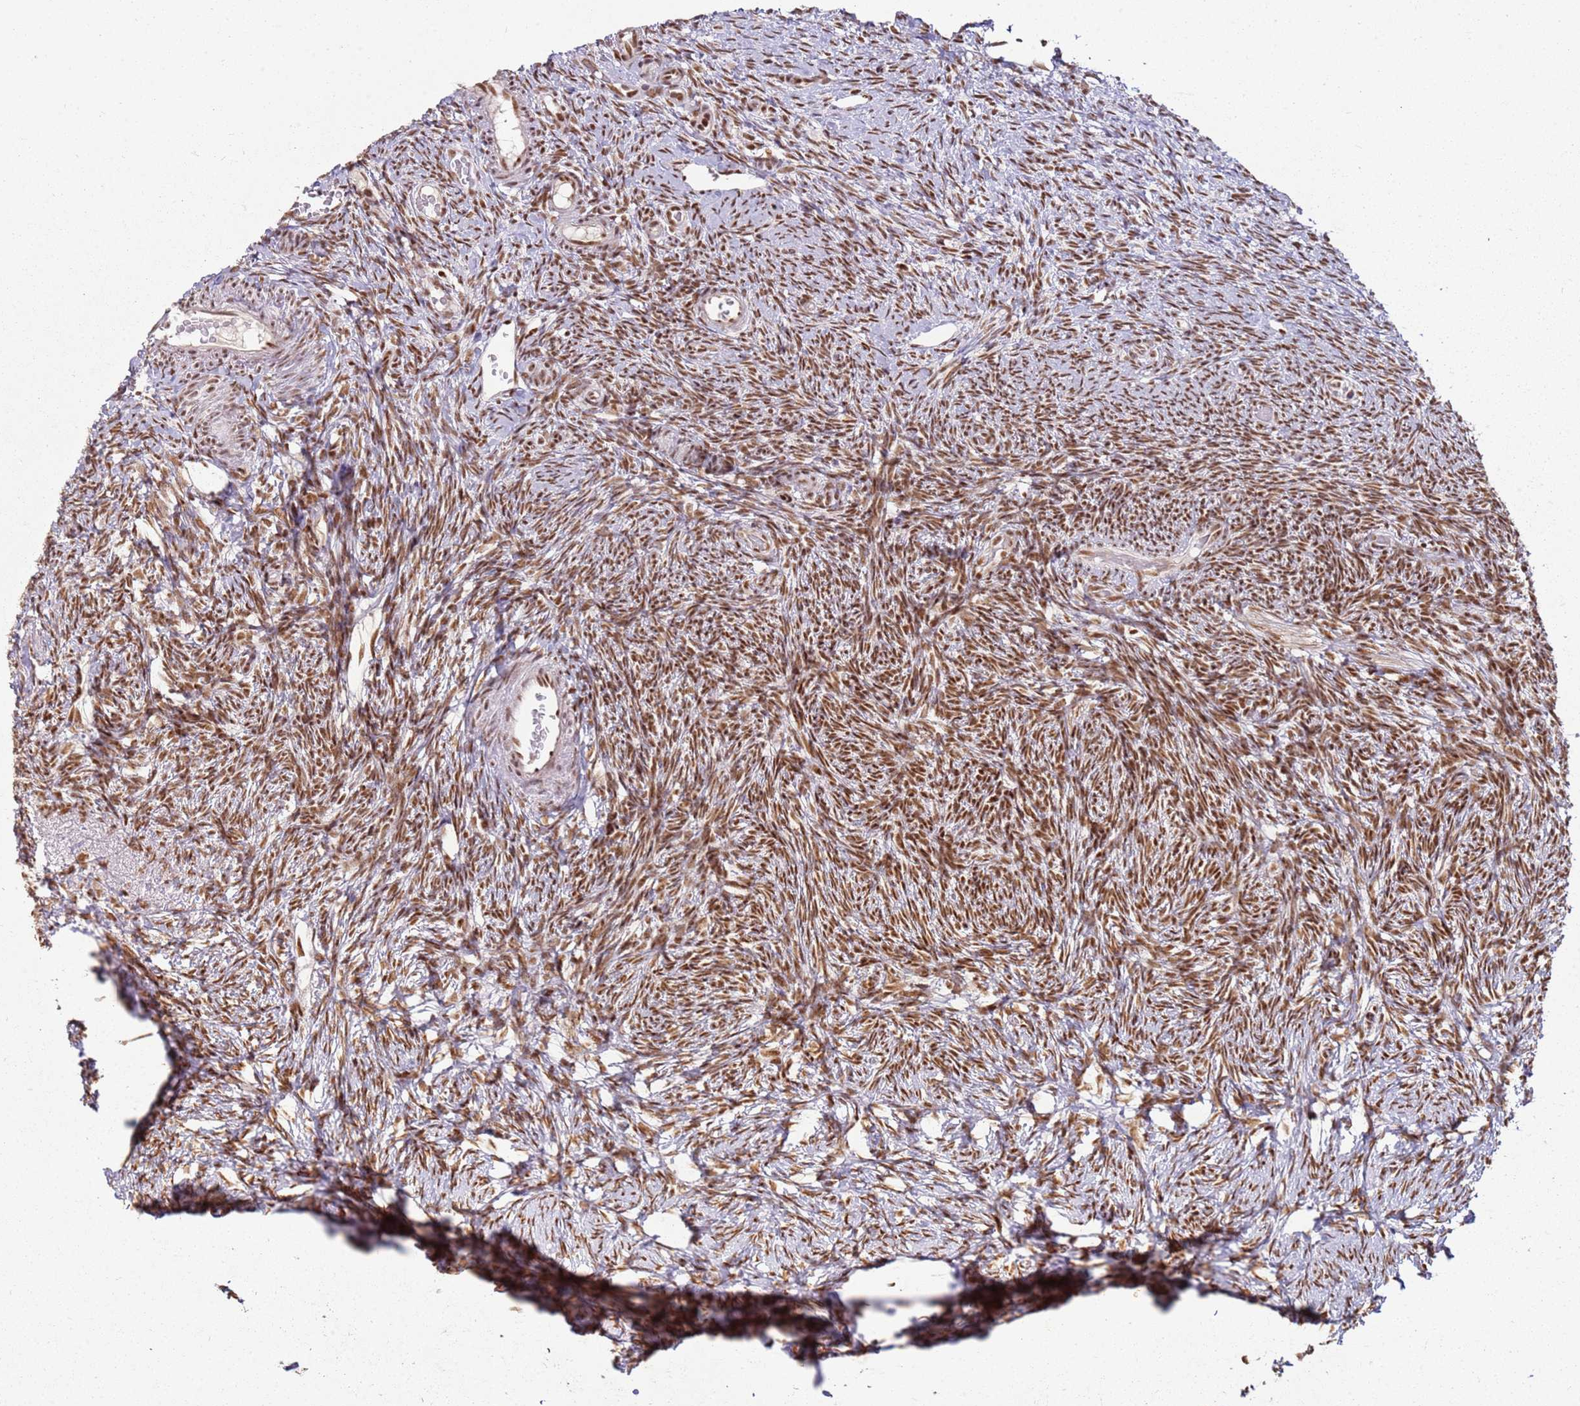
{"staining": {"intensity": "moderate", "quantity": ">75%", "location": "cytoplasmic/membranous,nuclear"}, "tissue": "ovary", "cell_type": "Ovarian stroma cells", "image_type": "normal", "snomed": [{"axis": "morphology", "description": "Normal tissue, NOS"}, {"axis": "topography", "description": "Ovary"}], "caption": "DAB immunohistochemical staining of benign human ovary exhibits moderate cytoplasmic/membranous,nuclear protein staining in about >75% of ovarian stroma cells. Using DAB (brown) and hematoxylin (blue) stains, captured at high magnification using brightfield microscopy.", "gene": "TENT4A", "patient": {"sex": "female", "age": 39}}